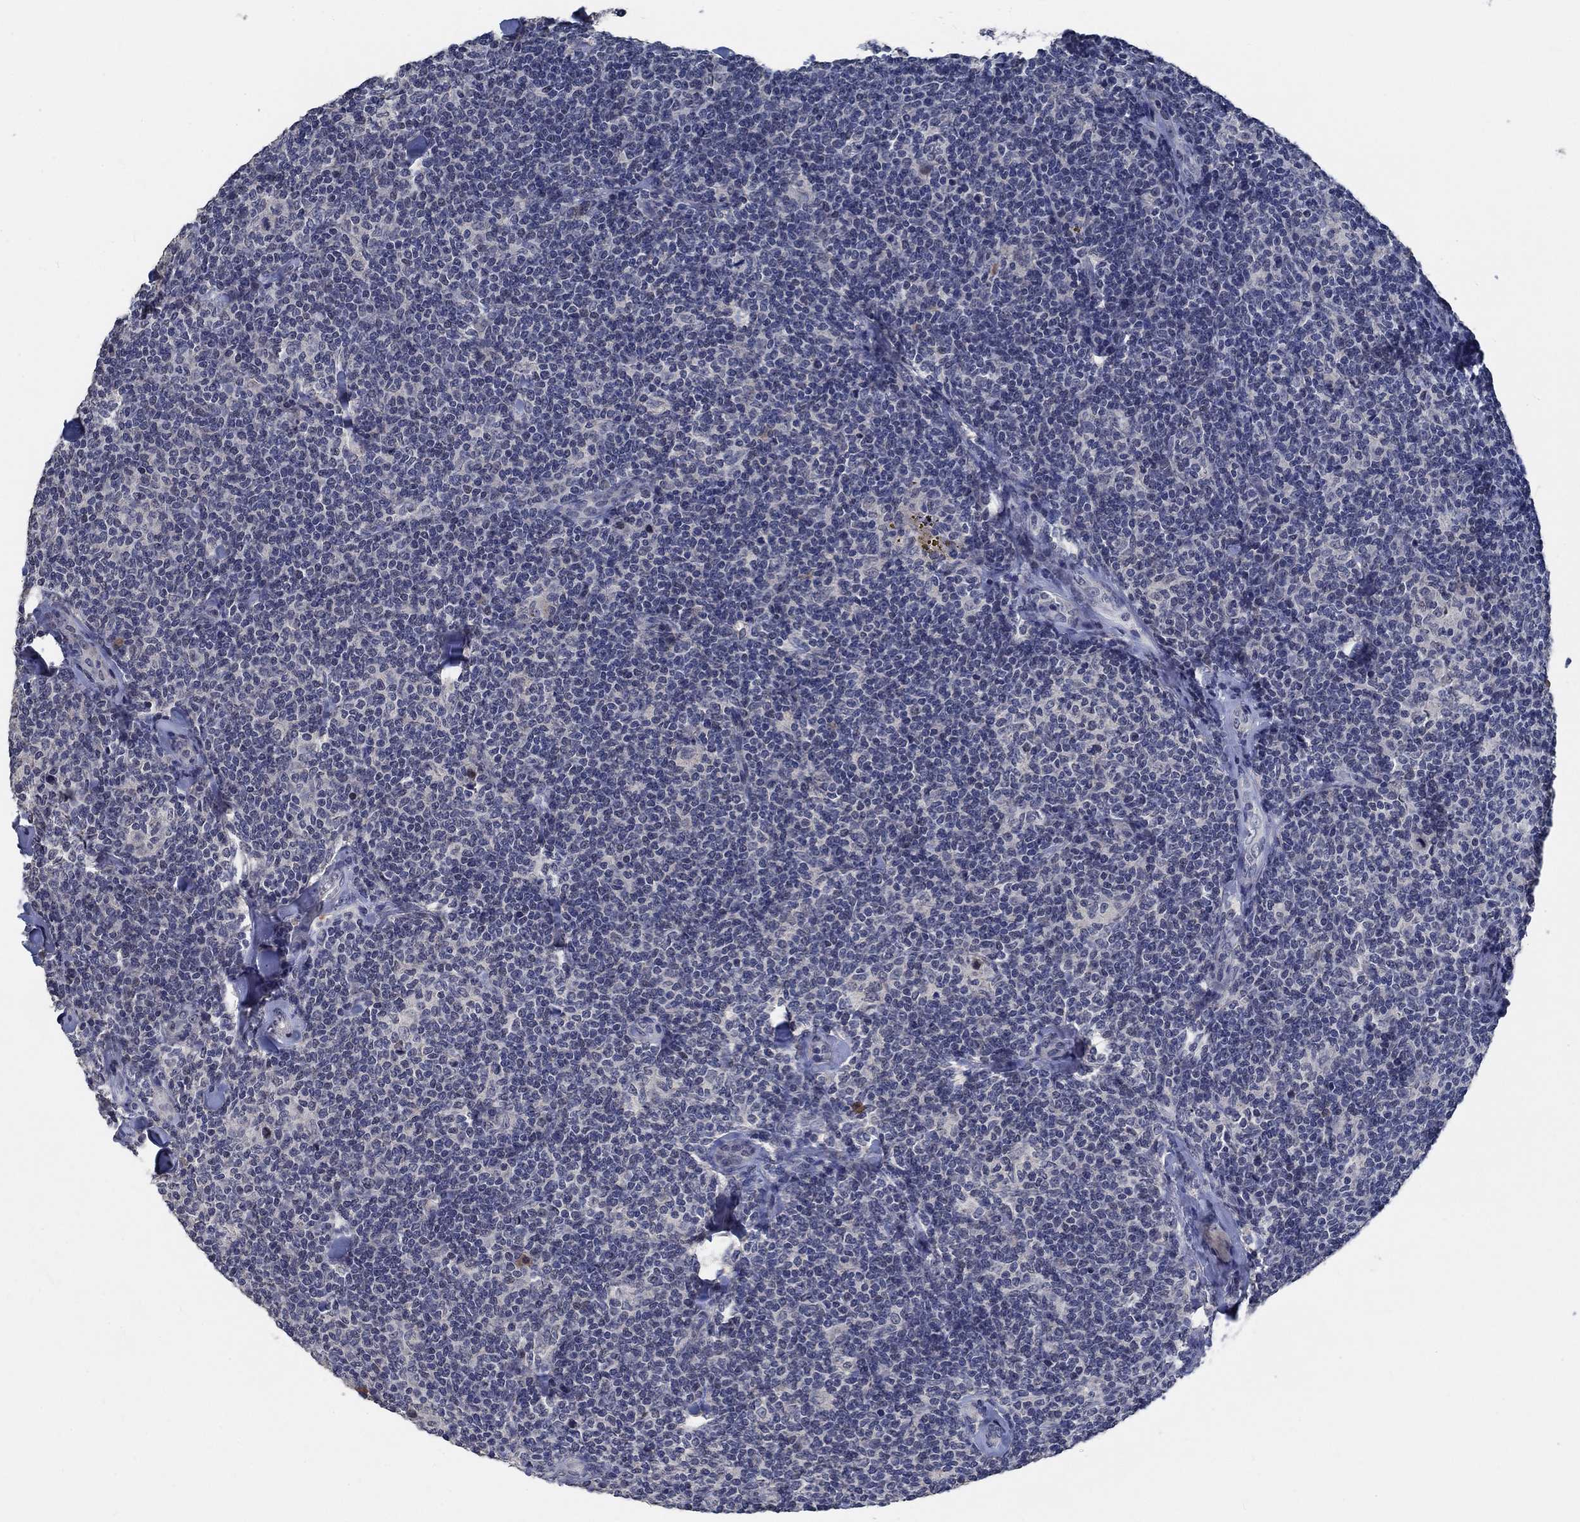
{"staining": {"intensity": "negative", "quantity": "none", "location": "none"}, "tissue": "lymphoma", "cell_type": "Tumor cells", "image_type": "cancer", "snomed": [{"axis": "morphology", "description": "Malignant lymphoma, non-Hodgkin's type, Low grade"}, {"axis": "topography", "description": "Lymph node"}], "caption": "An immunohistochemistry (IHC) histopathology image of lymphoma is shown. There is no staining in tumor cells of lymphoma.", "gene": "OBSCN", "patient": {"sex": "female", "age": 56}}